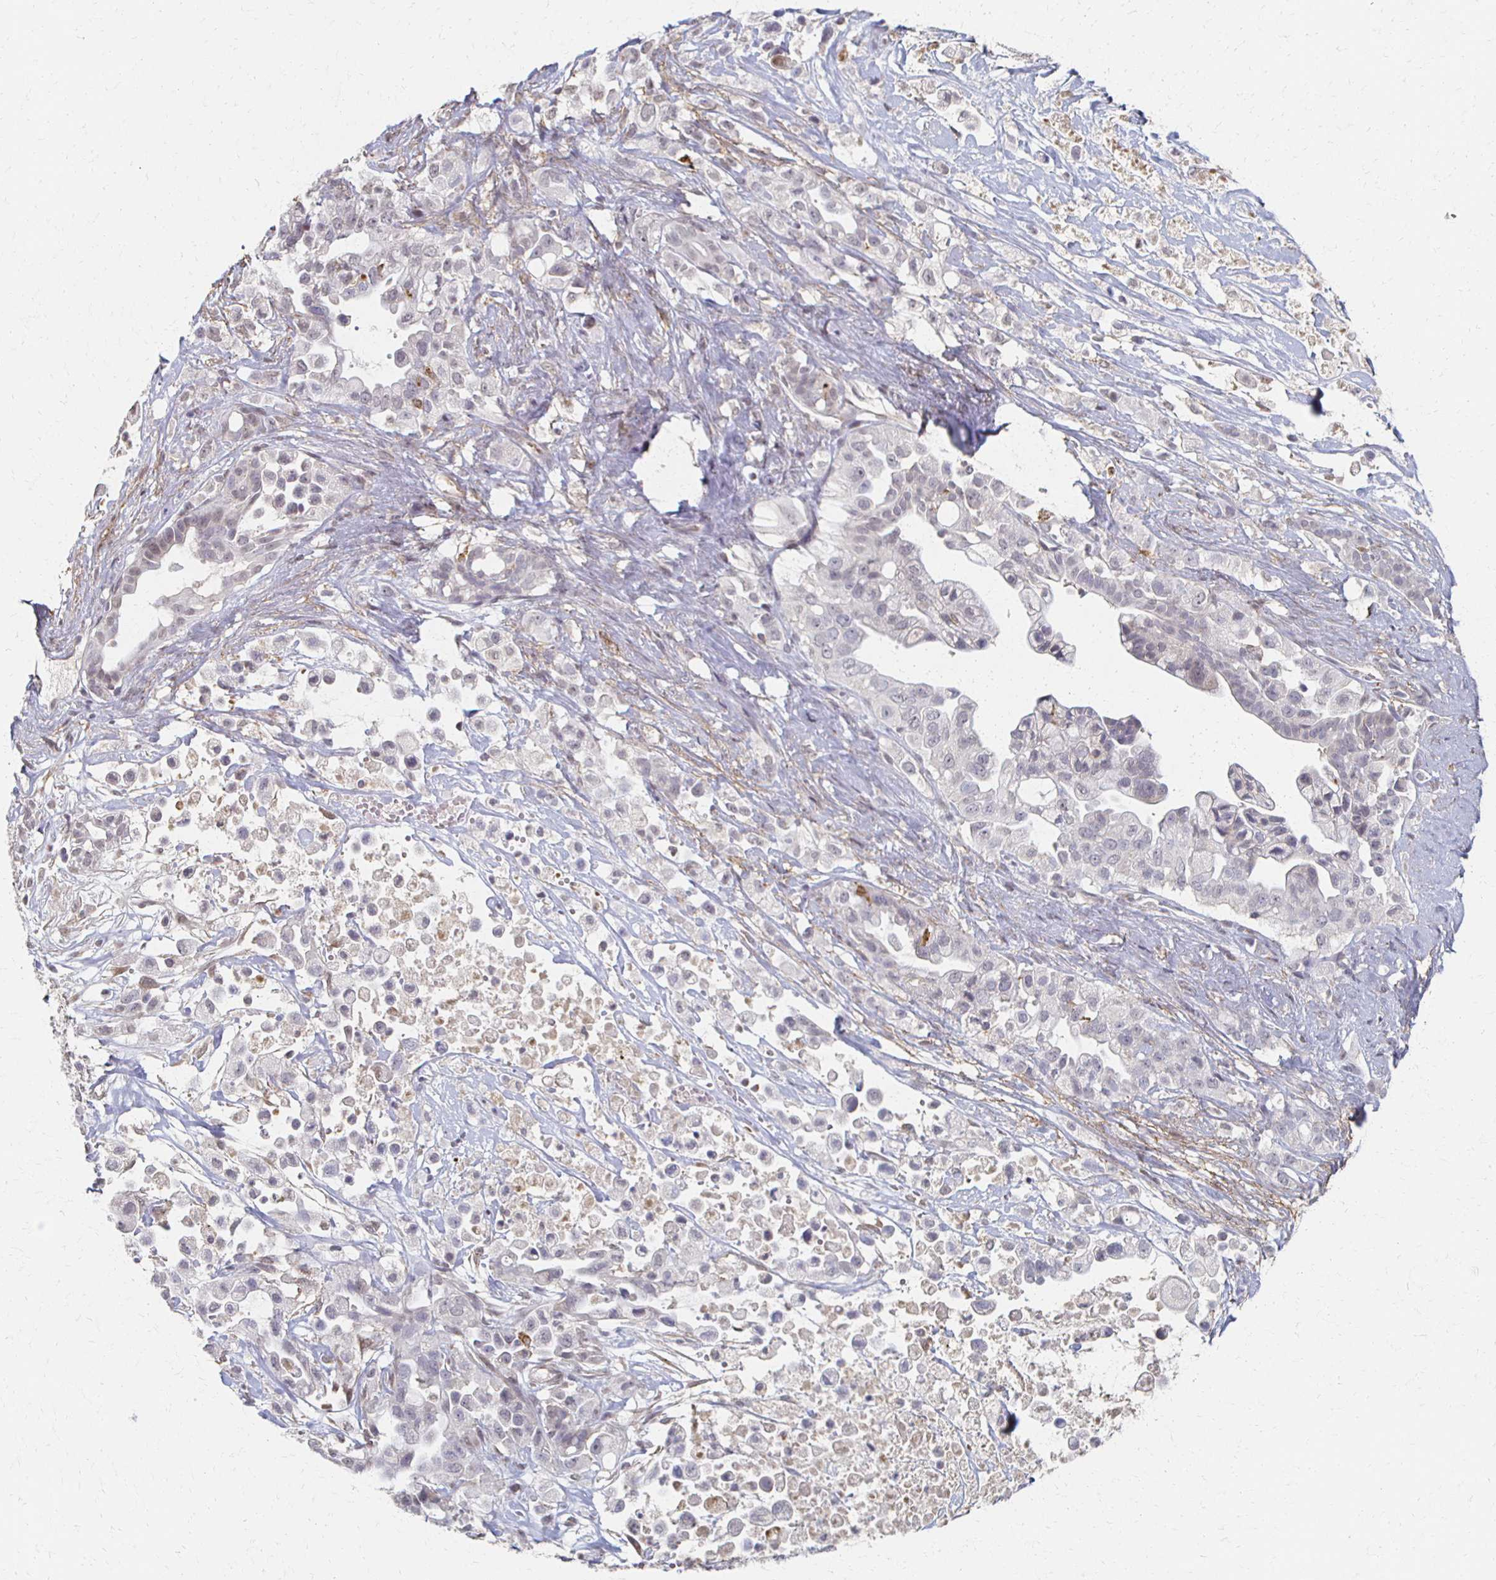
{"staining": {"intensity": "negative", "quantity": "none", "location": "none"}, "tissue": "pancreatic cancer", "cell_type": "Tumor cells", "image_type": "cancer", "snomed": [{"axis": "morphology", "description": "Adenocarcinoma, NOS"}, {"axis": "topography", "description": "Pancreas"}], "caption": "A high-resolution micrograph shows immunohistochemistry (IHC) staining of adenocarcinoma (pancreatic), which exhibits no significant positivity in tumor cells.", "gene": "DAB1", "patient": {"sex": "male", "age": 44}}